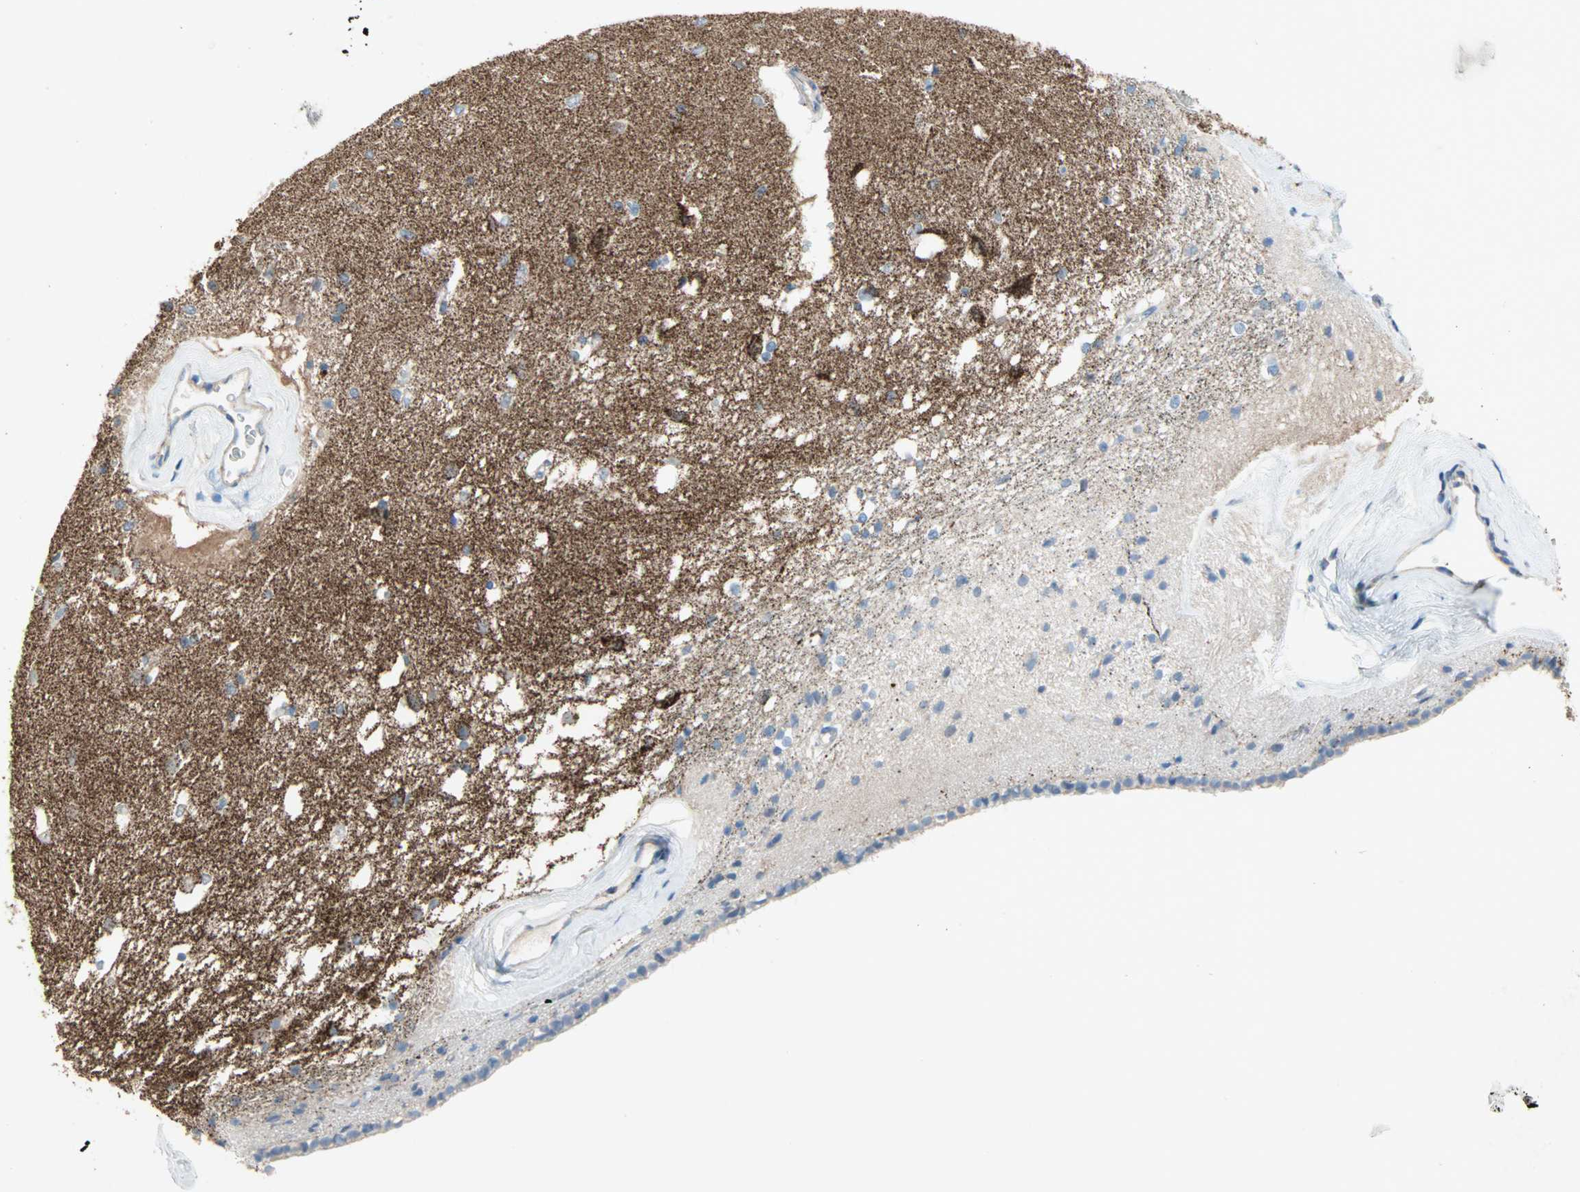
{"staining": {"intensity": "negative", "quantity": "none", "location": "none"}, "tissue": "caudate", "cell_type": "Glial cells", "image_type": "normal", "snomed": [{"axis": "morphology", "description": "Normal tissue, NOS"}, {"axis": "topography", "description": "Lateral ventricle wall"}], "caption": "Immunohistochemistry (IHC) histopathology image of benign caudate: human caudate stained with DAB demonstrates no significant protein expression in glial cells. (DAB (3,3'-diaminobenzidine) immunohistochemistry, high magnification).", "gene": "ACVRL1", "patient": {"sex": "female", "age": 19}}